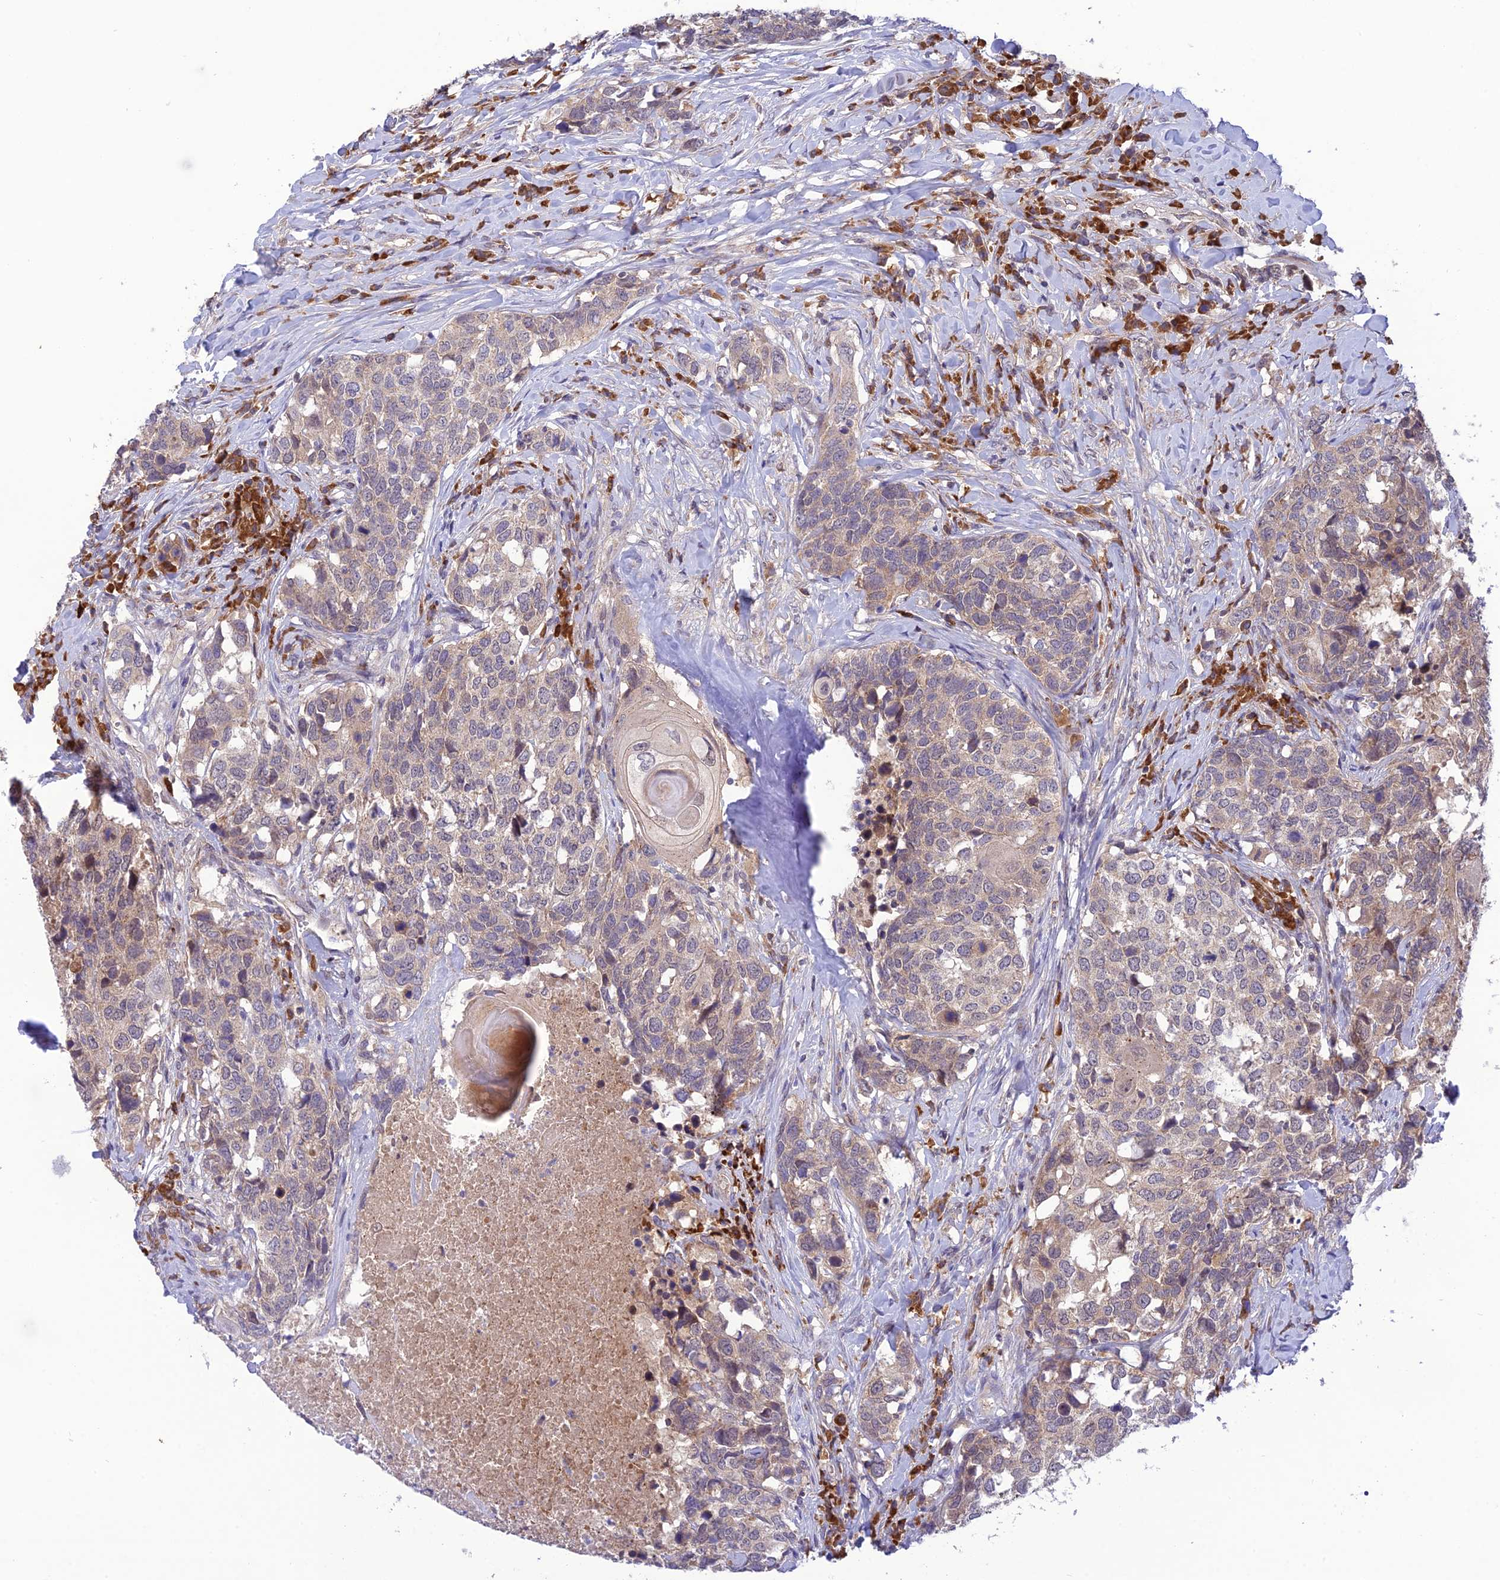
{"staining": {"intensity": "weak", "quantity": "<25%", "location": "cytoplasmic/membranous"}, "tissue": "head and neck cancer", "cell_type": "Tumor cells", "image_type": "cancer", "snomed": [{"axis": "morphology", "description": "Squamous cell carcinoma, NOS"}, {"axis": "topography", "description": "Head-Neck"}], "caption": "Immunohistochemical staining of head and neck squamous cell carcinoma demonstrates no significant staining in tumor cells. The staining is performed using DAB (3,3'-diaminobenzidine) brown chromogen with nuclei counter-stained in using hematoxylin.", "gene": "UROS", "patient": {"sex": "male", "age": 66}}